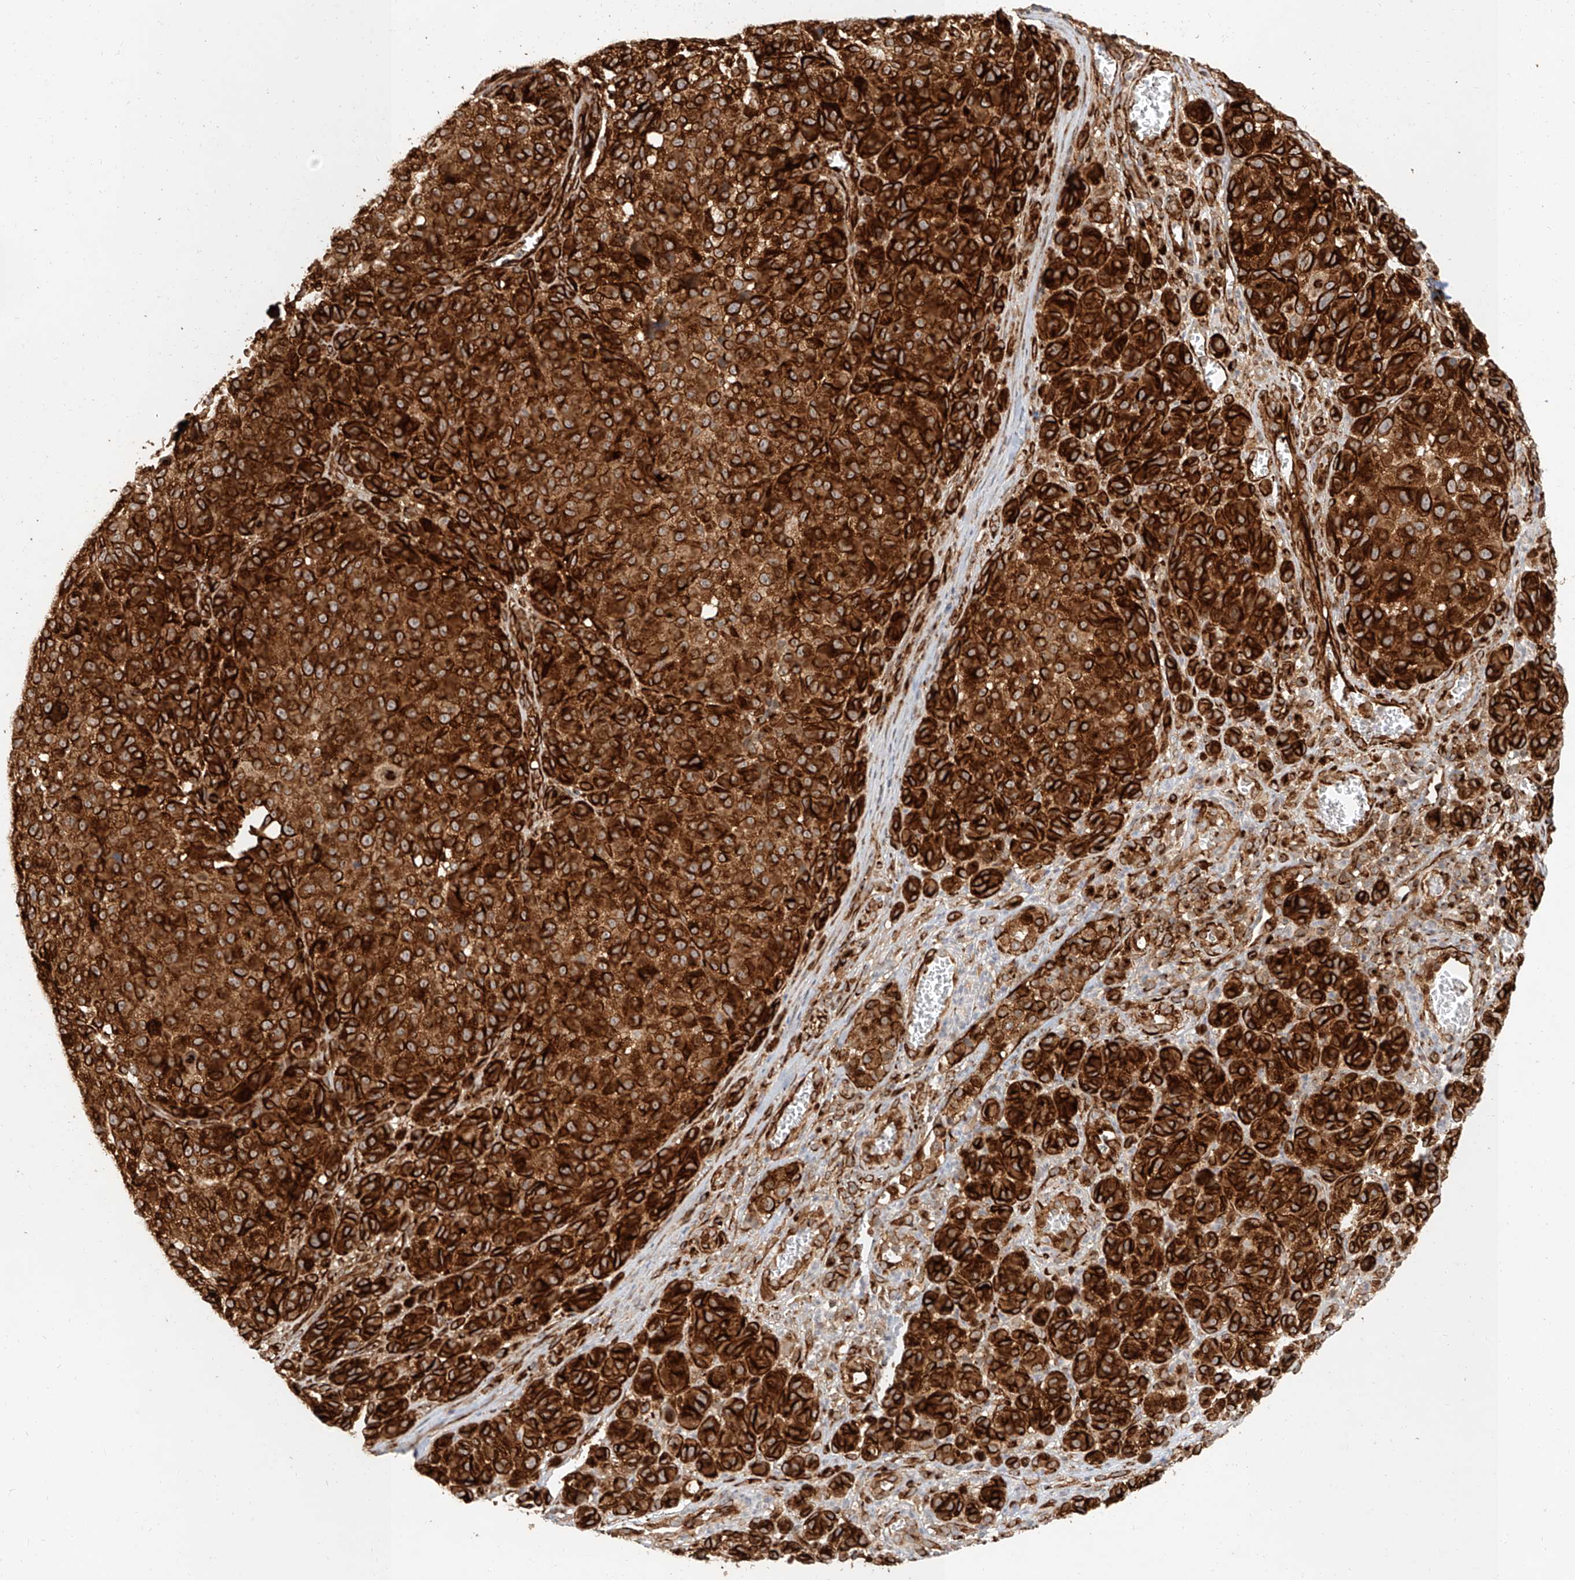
{"staining": {"intensity": "strong", "quantity": ">75%", "location": "cytoplasmic/membranous"}, "tissue": "melanoma", "cell_type": "Tumor cells", "image_type": "cancer", "snomed": [{"axis": "morphology", "description": "Malignant melanoma, NOS"}, {"axis": "topography", "description": "Skin"}], "caption": "Immunohistochemistry (IHC) (DAB (3,3'-diaminobenzidine)) staining of malignant melanoma displays strong cytoplasmic/membranous protein staining in approximately >75% of tumor cells.", "gene": "NAP1L1", "patient": {"sex": "male", "age": 73}}